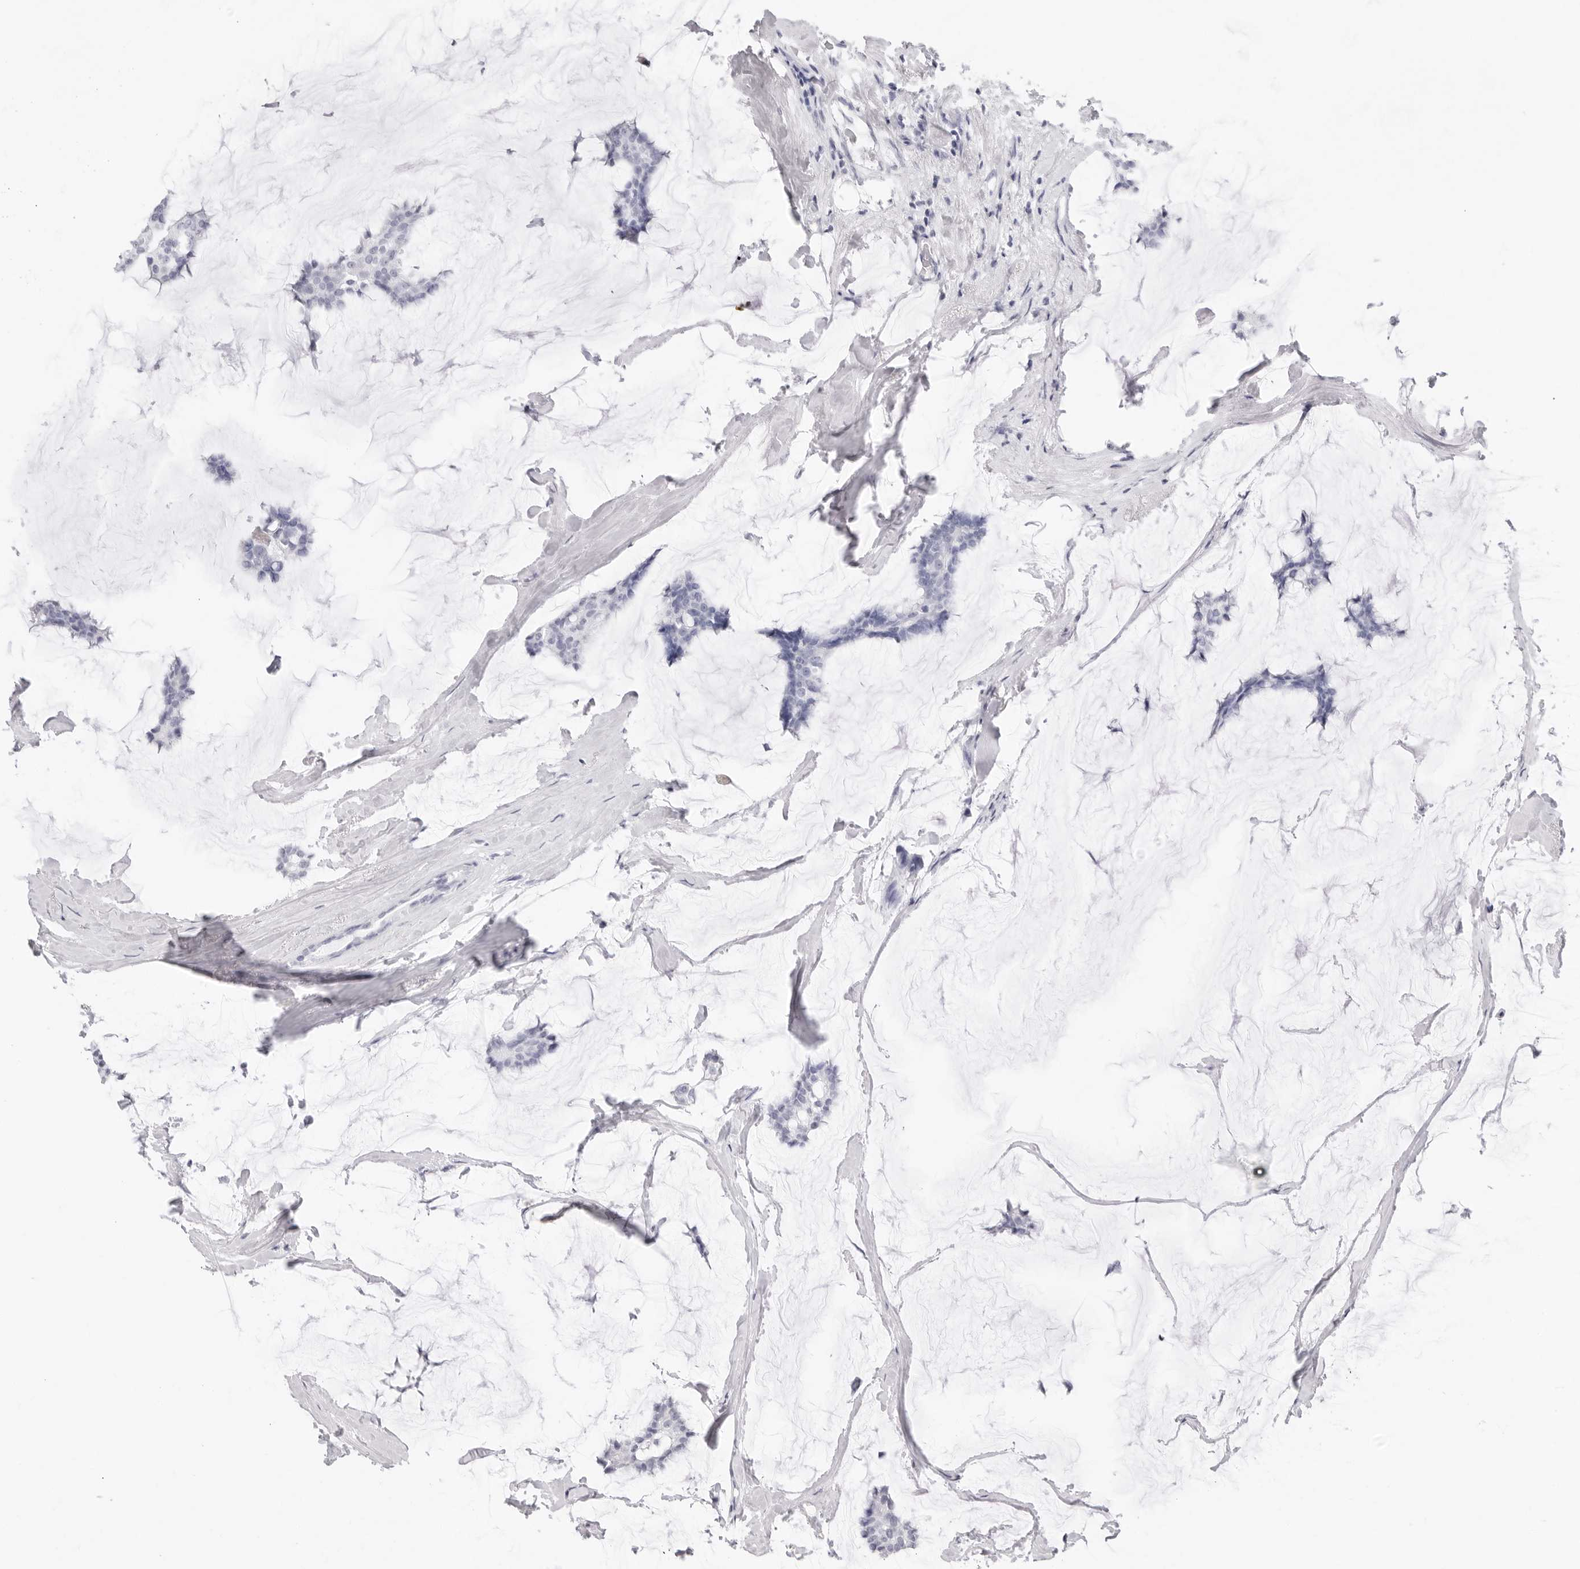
{"staining": {"intensity": "negative", "quantity": "none", "location": "none"}, "tissue": "breast cancer", "cell_type": "Tumor cells", "image_type": "cancer", "snomed": [{"axis": "morphology", "description": "Duct carcinoma"}, {"axis": "topography", "description": "Breast"}], "caption": "Breast cancer (intraductal carcinoma) stained for a protein using immunohistochemistry (IHC) exhibits no positivity tumor cells.", "gene": "FDPS", "patient": {"sex": "female", "age": 93}}